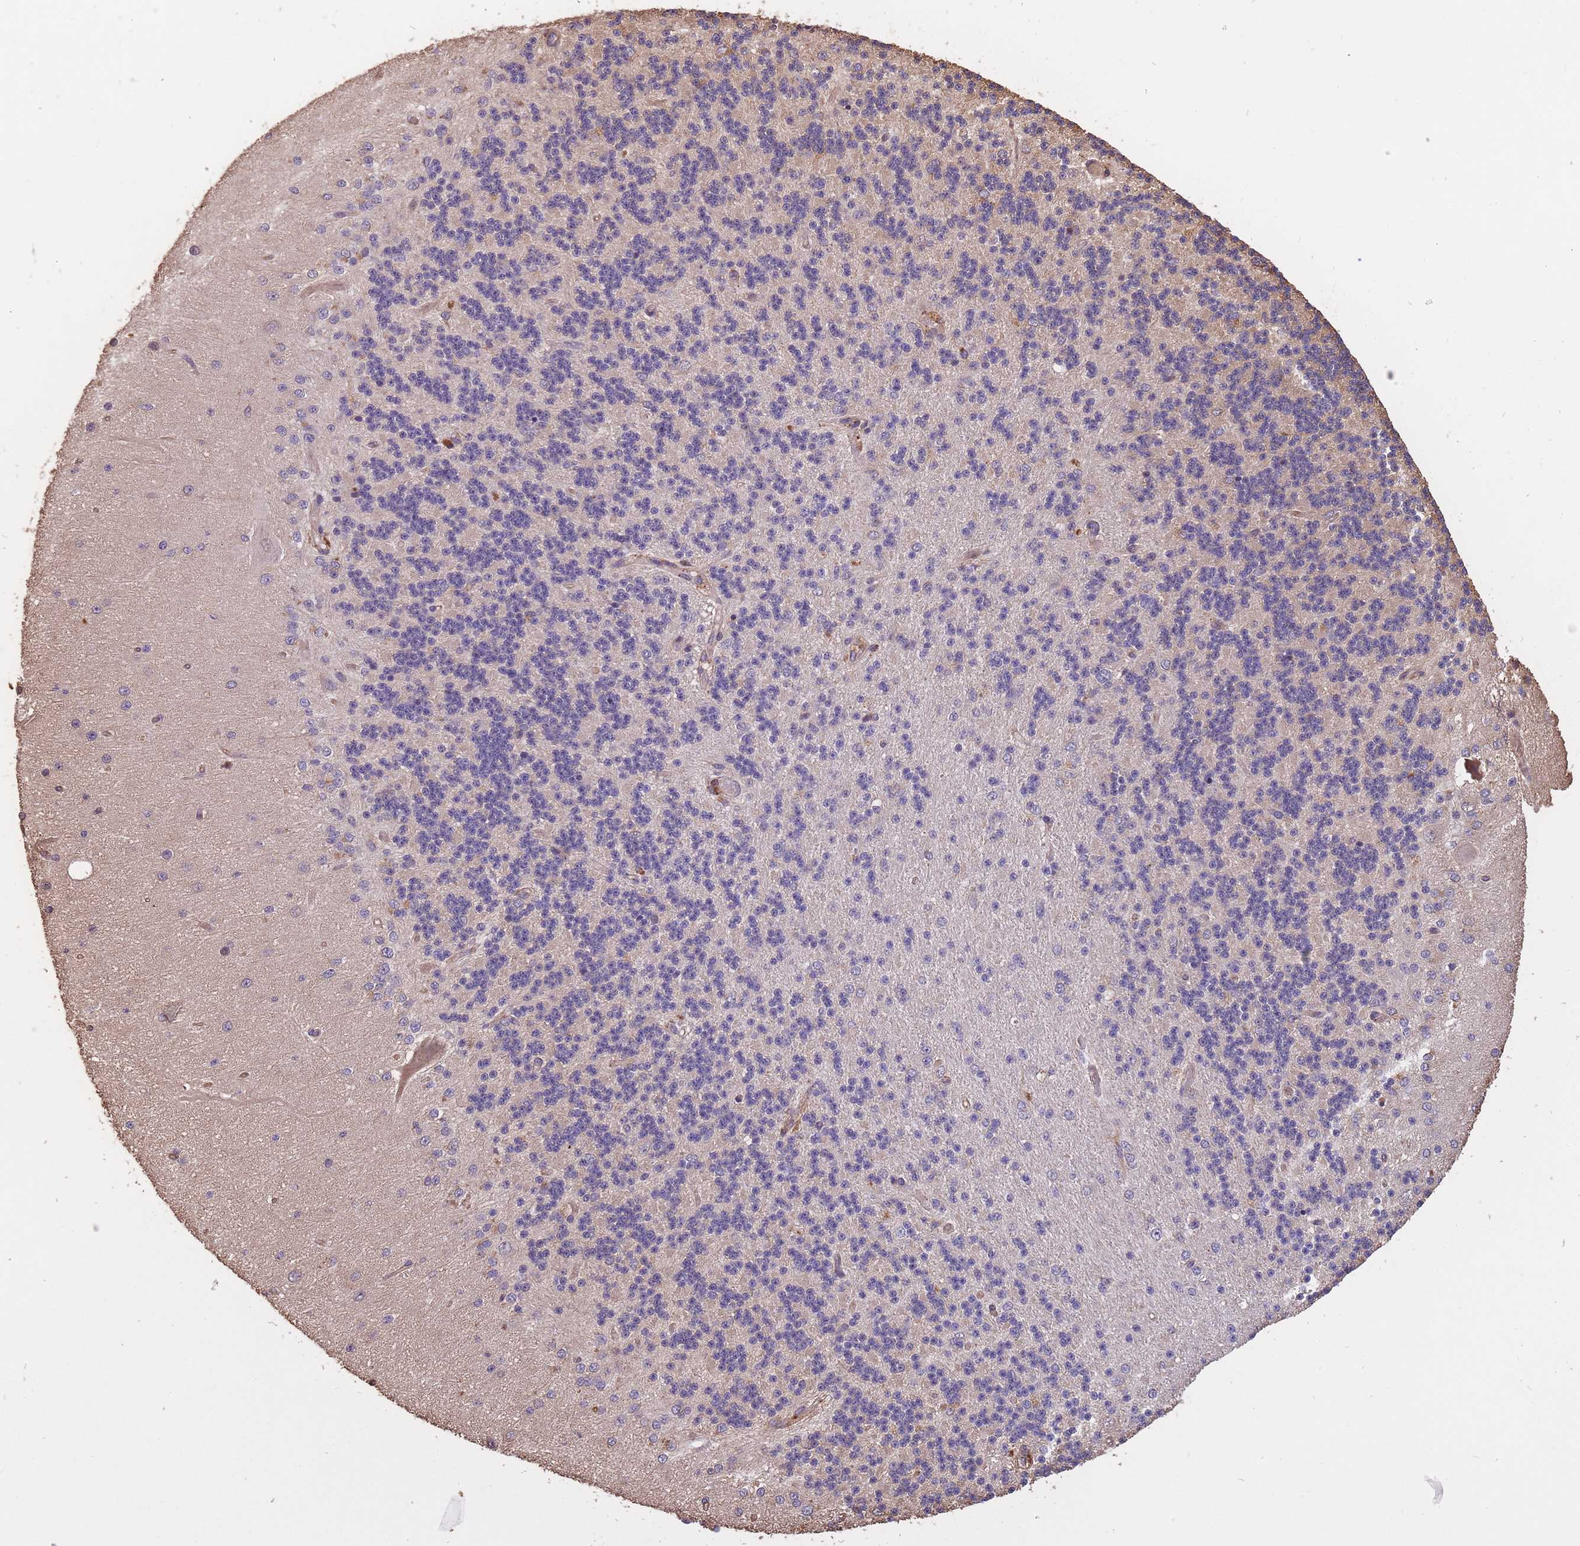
{"staining": {"intensity": "moderate", "quantity": "25%-75%", "location": "cytoplasmic/membranous"}, "tissue": "cerebellum", "cell_type": "Cells in granular layer", "image_type": "normal", "snomed": [{"axis": "morphology", "description": "Normal tissue, NOS"}, {"axis": "topography", "description": "Cerebellum"}], "caption": "Approximately 25%-75% of cells in granular layer in unremarkable cerebellum reveal moderate cytoplasmic/membranous protein positivity as visualized by brown immunohistochemical staining.", "gene": "ARMH3", "patient": {"sex": "female", "age": 29}}